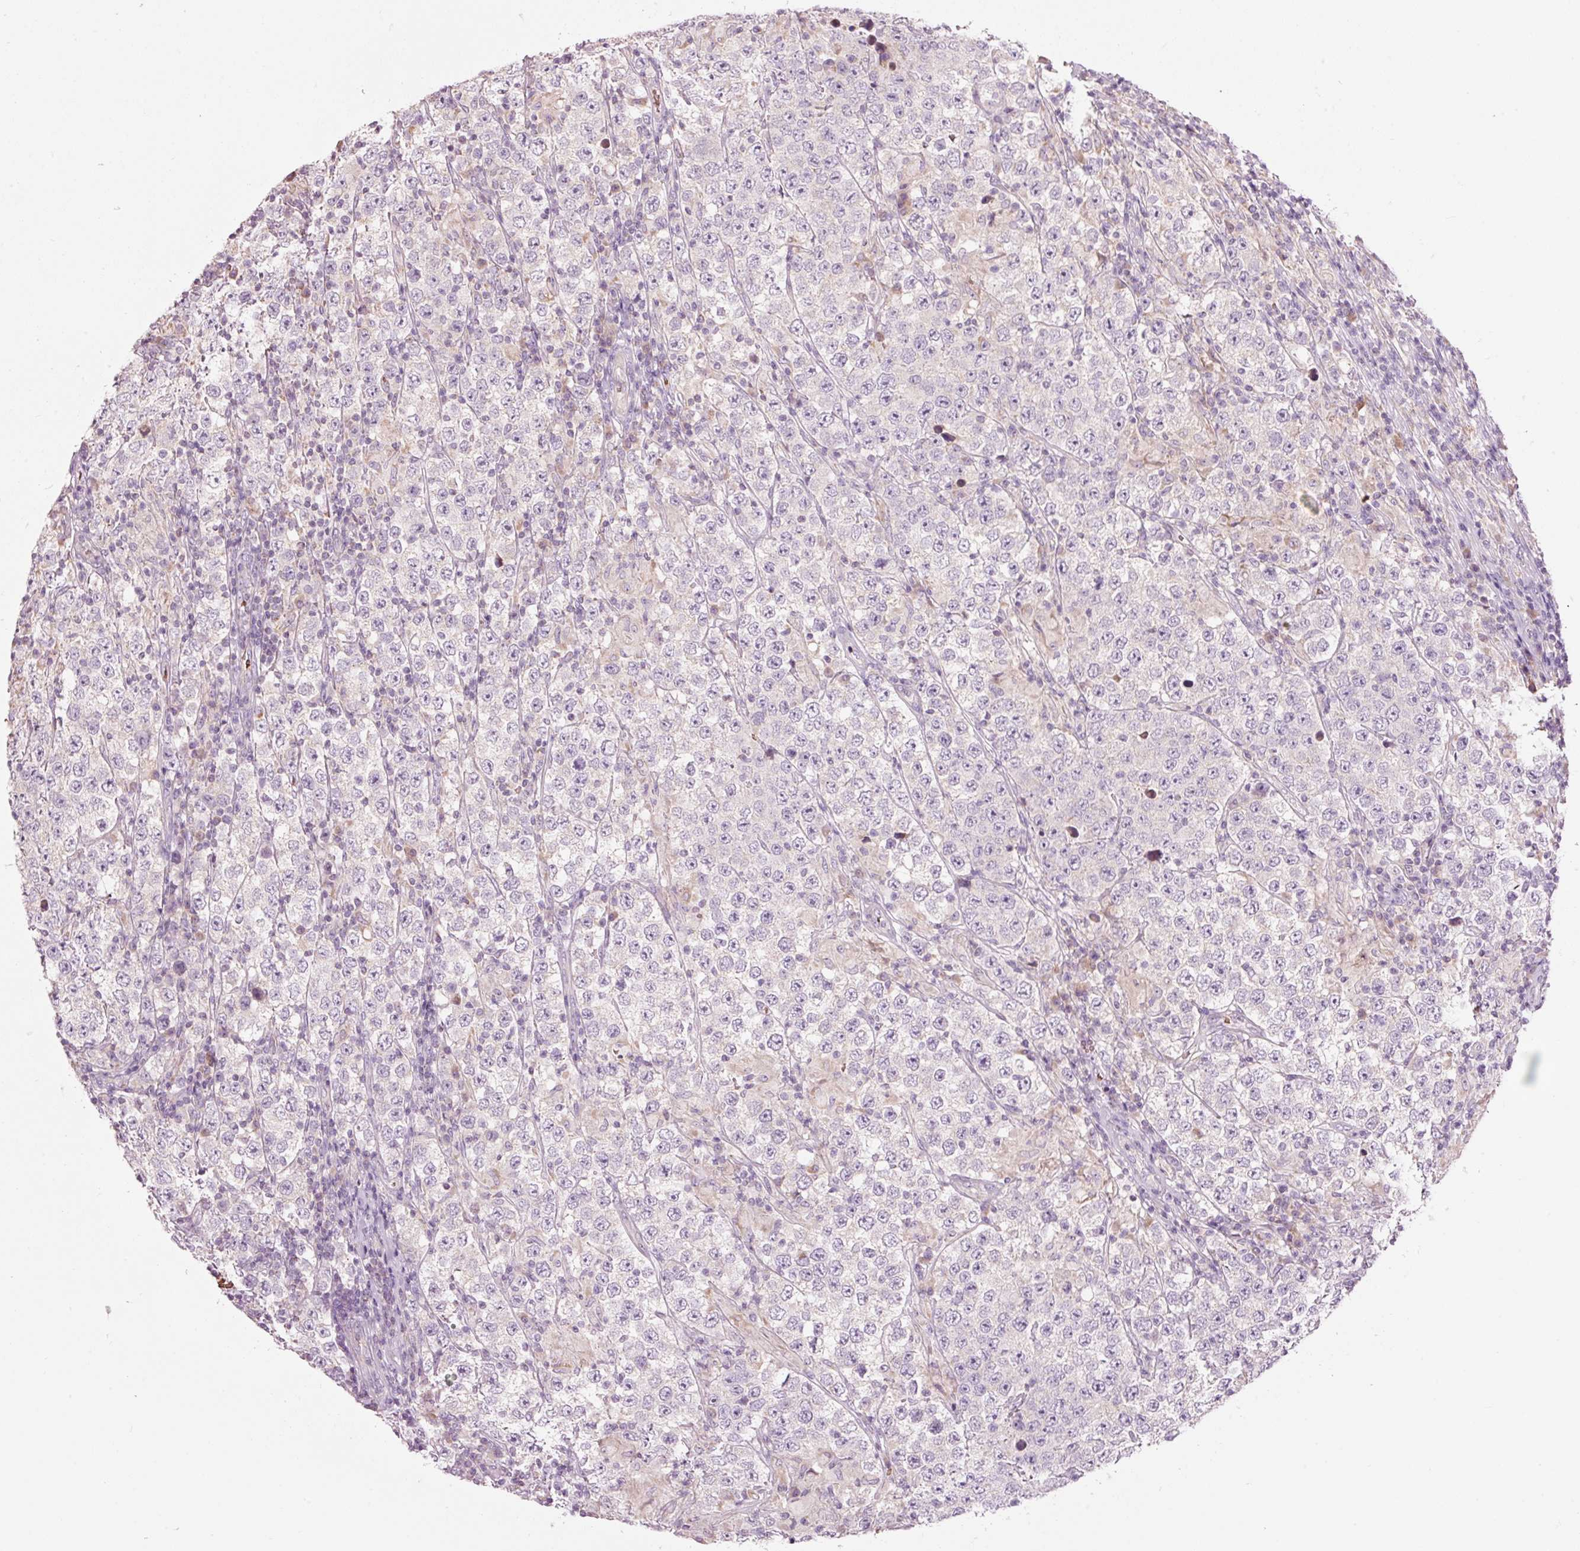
{"staining": {"intensity": "negative", "quantity": "none", "location": "none"}, "tissue": "testis cancer", "cell_type": "Tumor cells", "image_type": "cancer", "snomed": [{"axis": "morphology", "description": "Normal tissue, NOS"}, {"axis": "morphology", "description": "Urothelial carcinoma, High grade"}, {"axis": "morphology", "description": "Seminoma, NOS"}, {"axis": "morphology", "description": "Carcinoma, Embryonal, NOS"}, {"axis": "topography", "description": "Urinary bladder"}, {"axis": "topography", "description": "Testis"}], "caption": "Protein analysis of testis cancer (embryonal carcinoma) displays no significant positivity in tumor cells.", "gene": "LDHAL6B", "patient": {"sex": "male", "age": 41}}